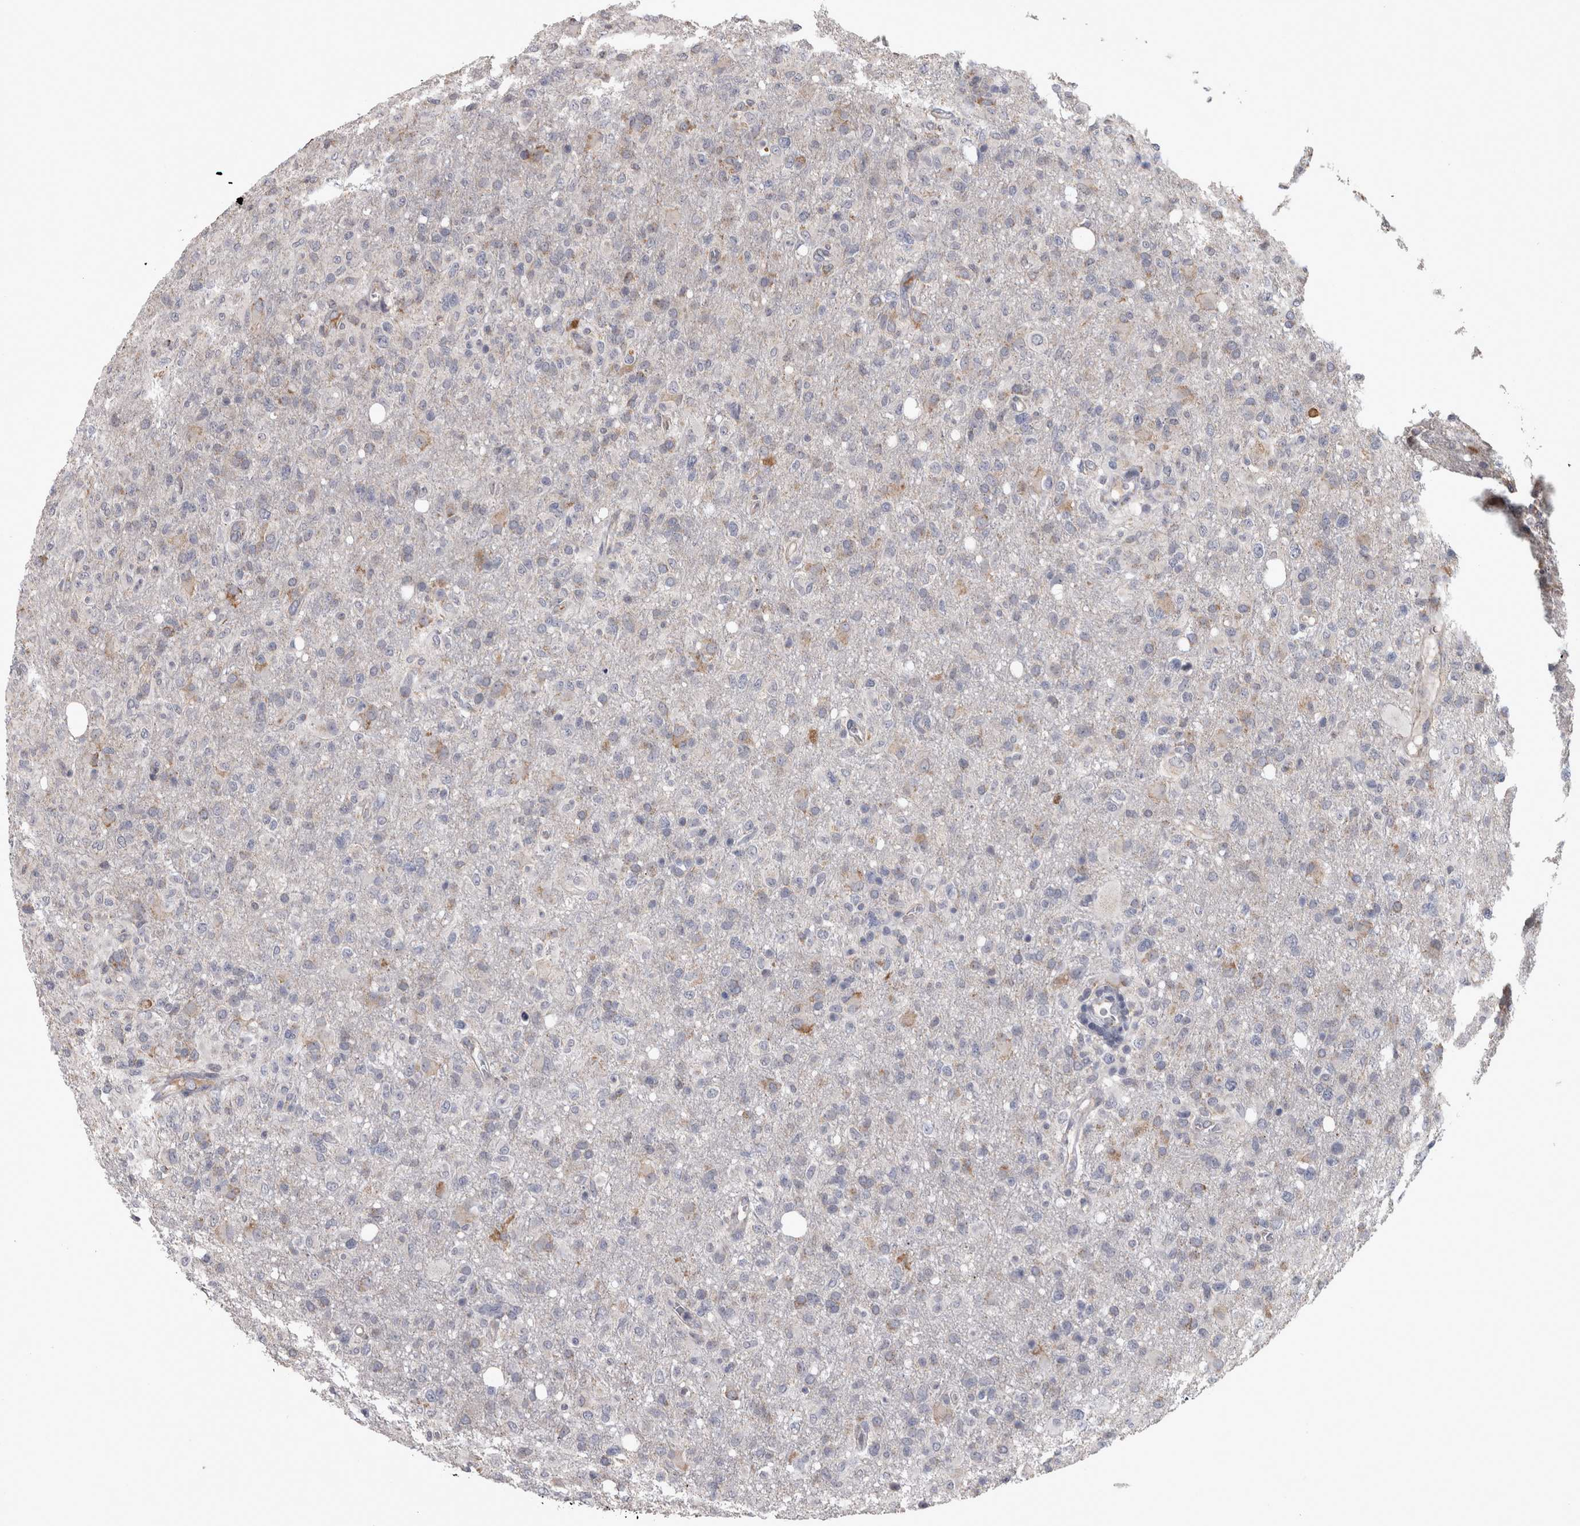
{"staining": {"intensity": "moderate", "quantity": "<25%", "location": "cytoplasmic/membranous"}, "tissue": "glioma", "cell_type": "Tumor cells", "image_type": "cancer", "snomed": [{"axis": "morphology", "description": "Glioma, malignant, High grade"}, {"axis": "topography", "description": "Brain"}], "caption": "Protein staining by IHC displays moderate cytoplasmic/membranous staining in about <25% of tumor cells in high-grade glioma (malignant).", "gene": "DBT", "patient": {"sex": "female", "age": 57}}